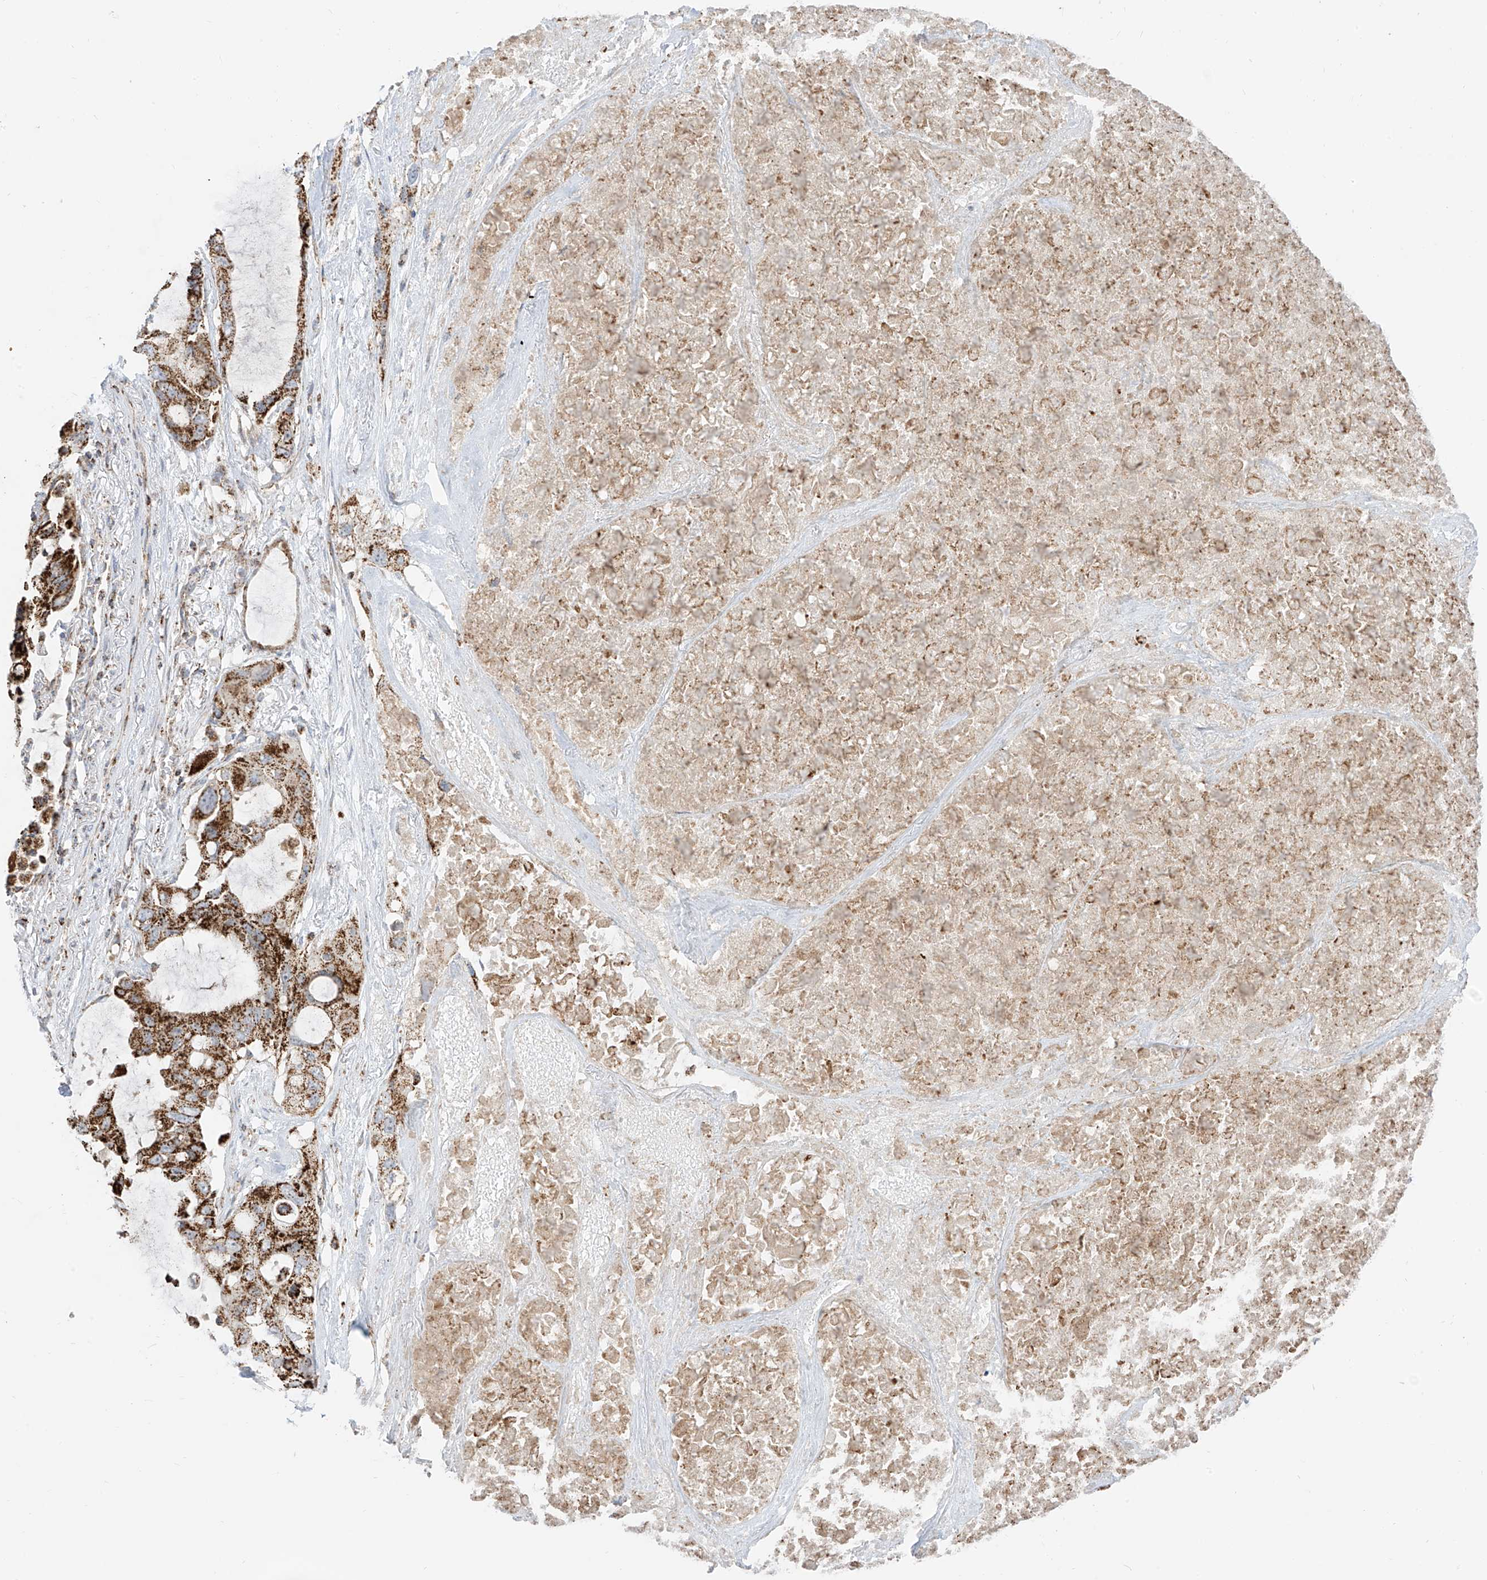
{"staining": {"intensity": "strong", "quantity": ">75%", "location": "cytoplasmic/membranous"}, "tissue": "lung cancer", "cell_type": "Tumor cells", "image_type": "cancer", "snomed": [{"axis": "morphology", "description": "Squamous cell carcinoma, NOS"}, {"axis": "topography", "description": "Lung"}], "caption": "Human lung squamous cell carcinoma stained for a protein (brown) demonstrates strong cytoplasmic/membranous positive staining in about >75% of tumor cells.", "gene": "ETHE1", "patient": {"sex": "female", "age": 73}}